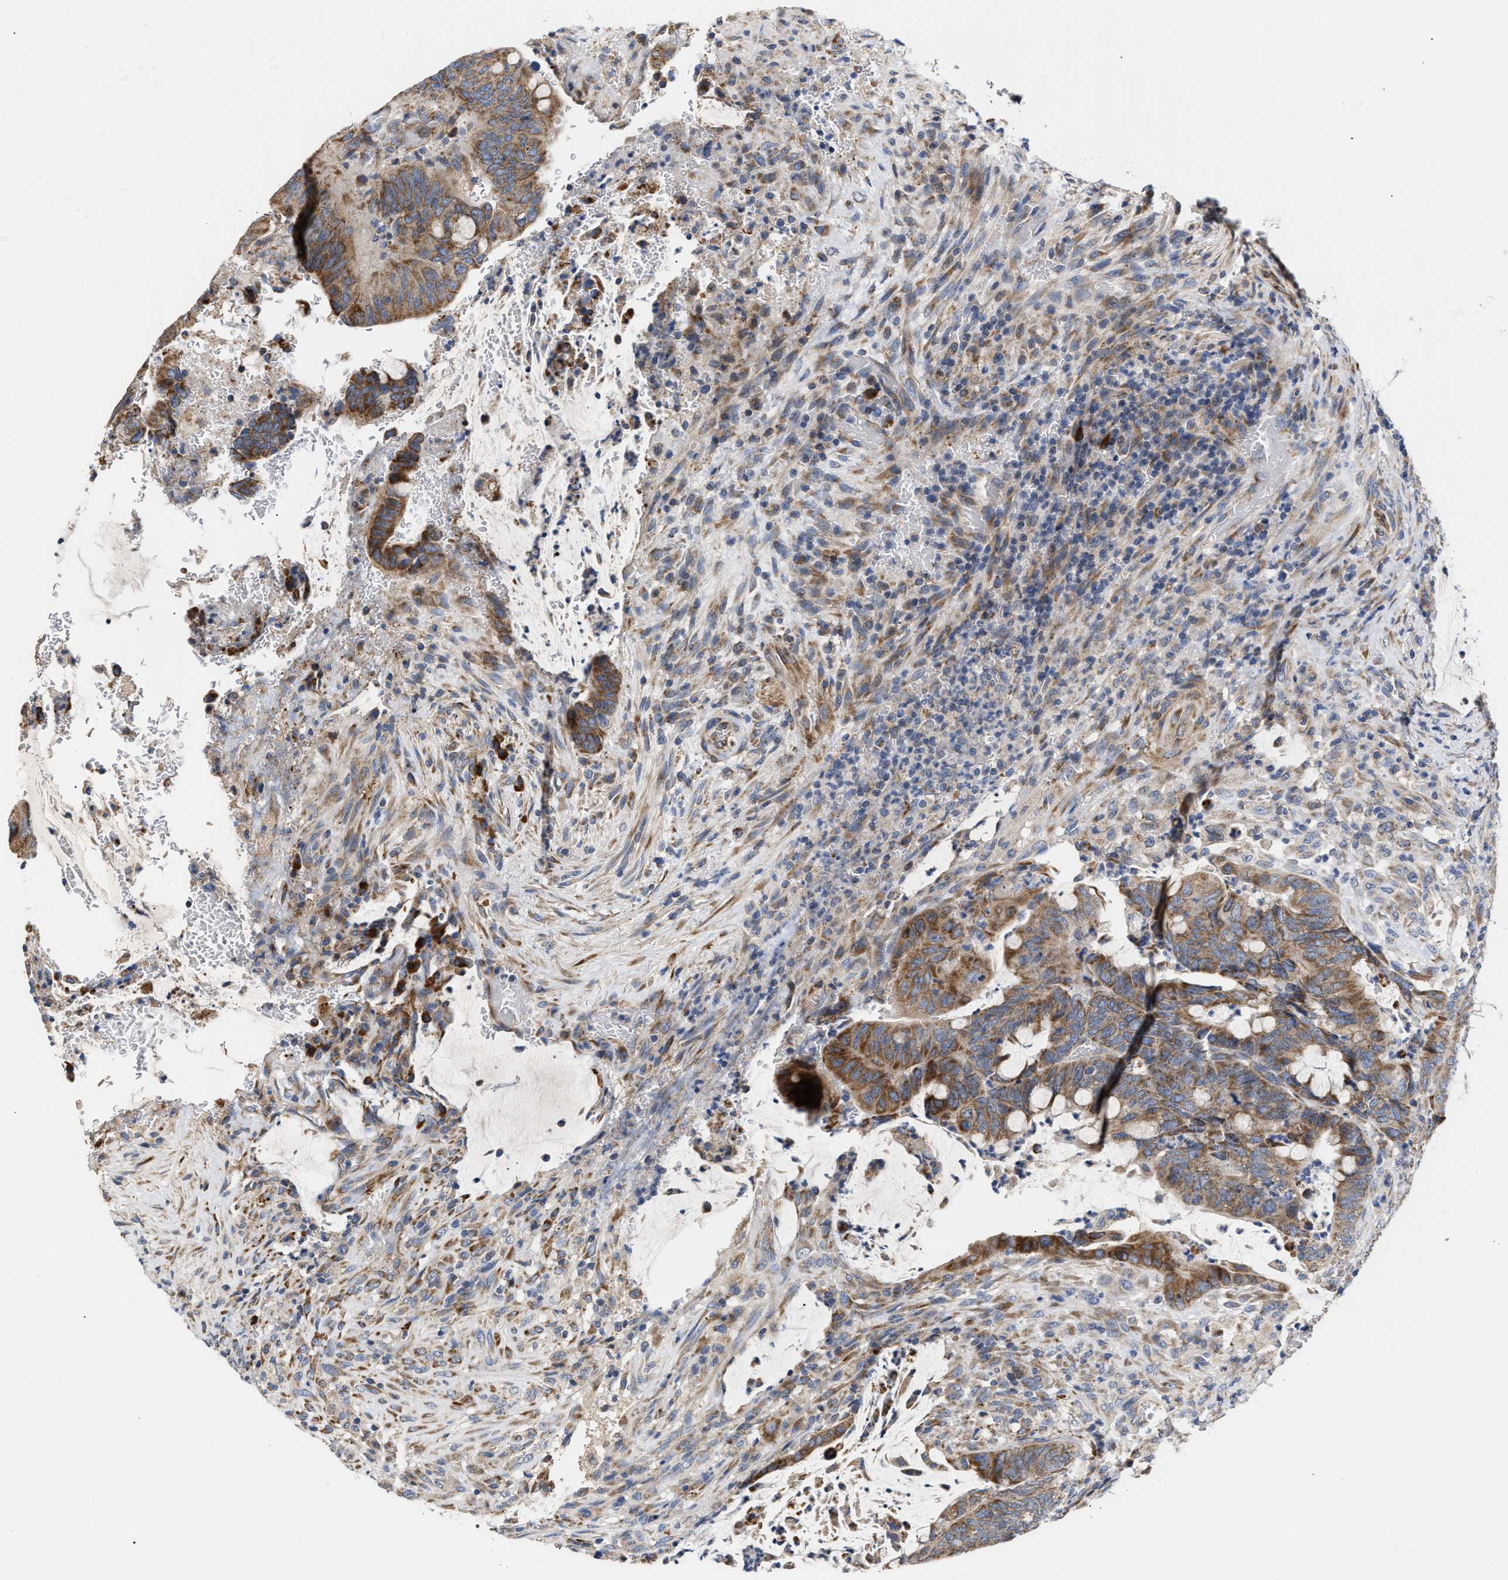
{"staining": {"intensity": "moderate", "quantity": ">75%", "location": "cytoplasmic/membranous"}, "tissue": "colorectal cancer", "cell_type": "Tumor cells", "image_type": "cancer", "snomed": [{"axis": "morphology", "description": "Normal tissue, NOS"}, {"axis": "morphology", "description": "Adenocarcinoma, NOS"}, {"axis": "topography", "description": "Rectum"}, {"axis": "topography", "description": "Peripheral nerve tissue"}], "caption": "Immunohistochemical staining of colorectal adenocarcinoma exhibits medium levels of moderate cytoplasmic/membranous expression in approximately >75% of tumor cells. (Brightfield microscopy of DAB IHC at high magnification).", "gene": "MALSU1", "patient": {"sex": "male", "age": 92}}